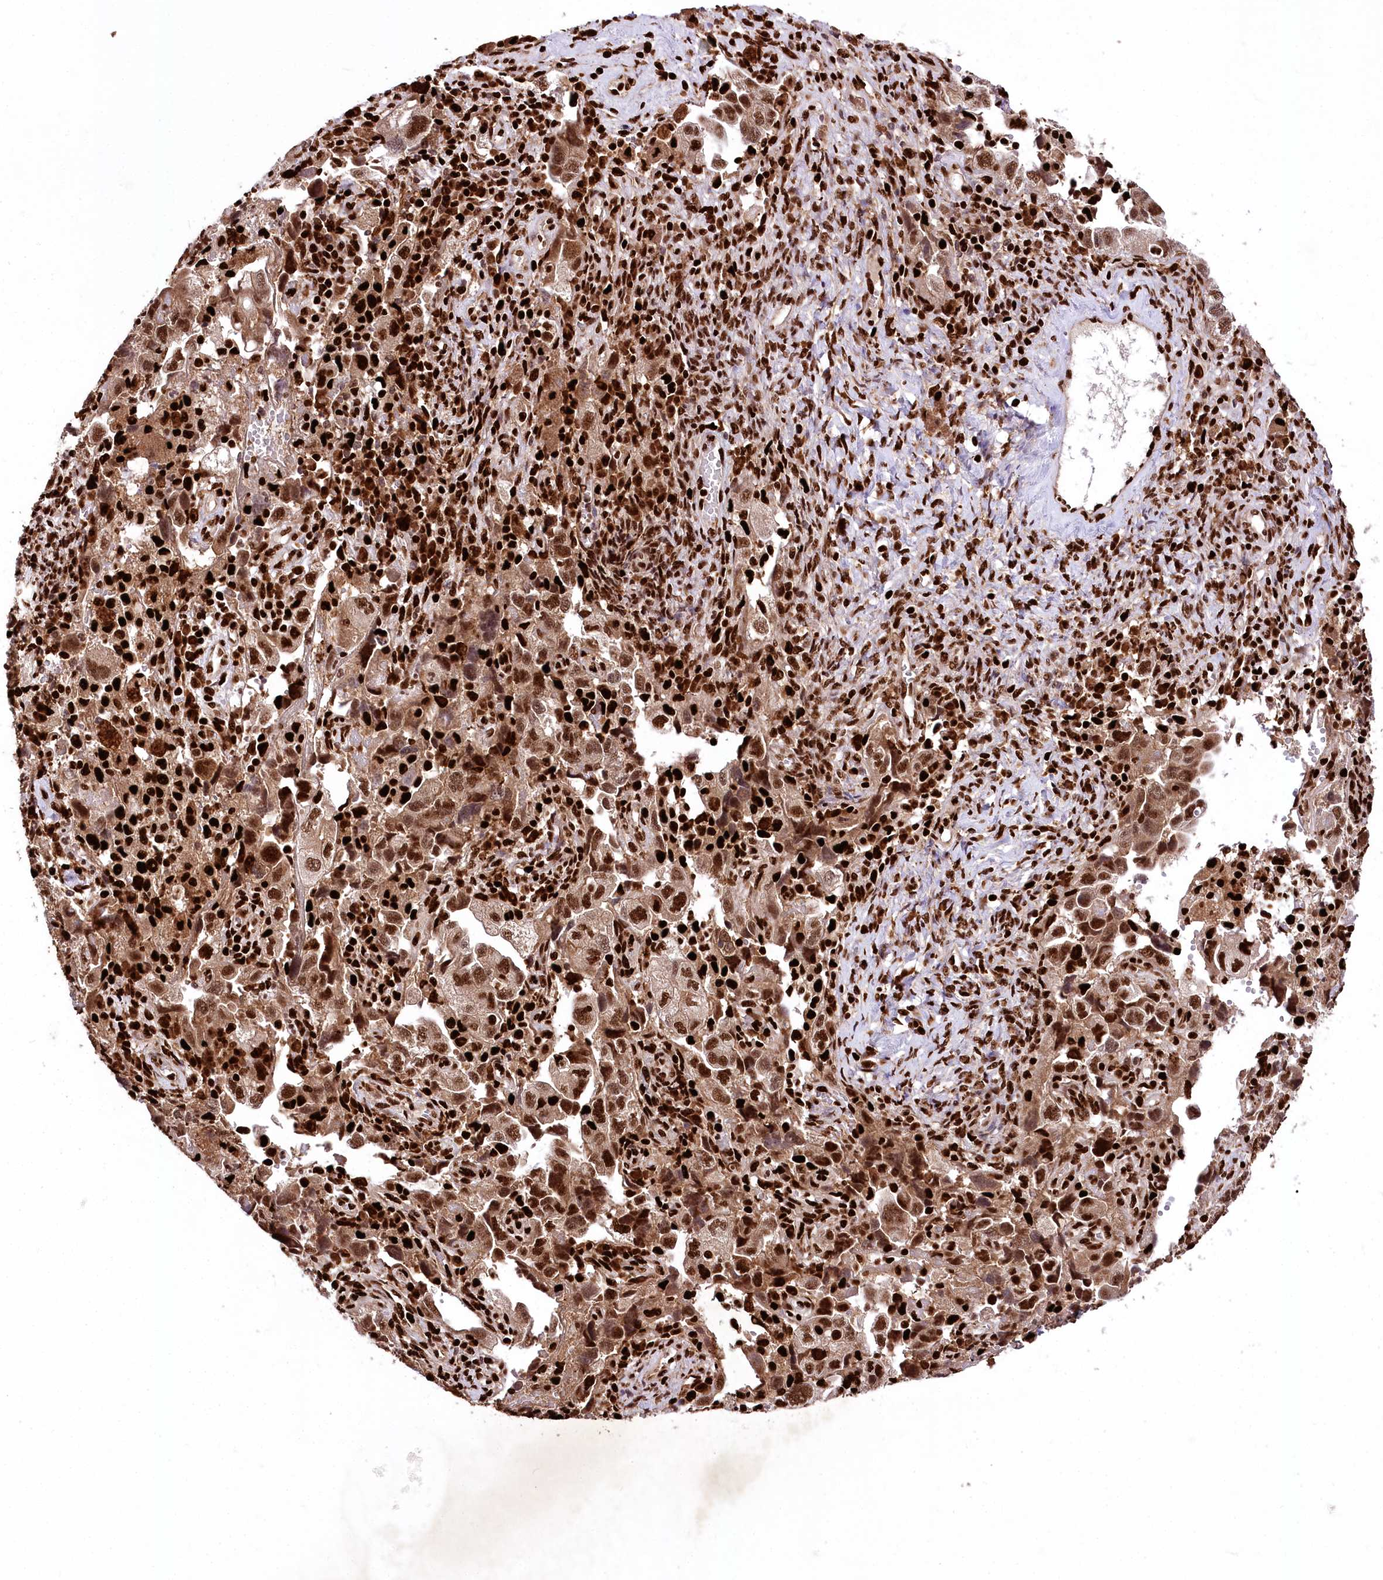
{"staining": {"intensity": "strong", "quantity": ">75%", "location": "cytoplasmic/membranous,nuclear"}, "tissue": "ovarian cancer", "cell_type": "Tumor cells", "image_type": "cancer", "snomed": [{"axis": "morphology", "description": "Carcinoma, NOS"}, {"axis": "morphology", "description": "Cystadenocarcinoma, serous, NOS"}, {"axis": "topography", "description": "Ovary"}], "caption": "Human ovarian cancer stained with a brown dye reveals strong cytoplasmic/membranous and nuclear positive expression in about >75% of tumor cells.", "gene": "FIGN", "patient": {"sex": "female", "age": 69}}